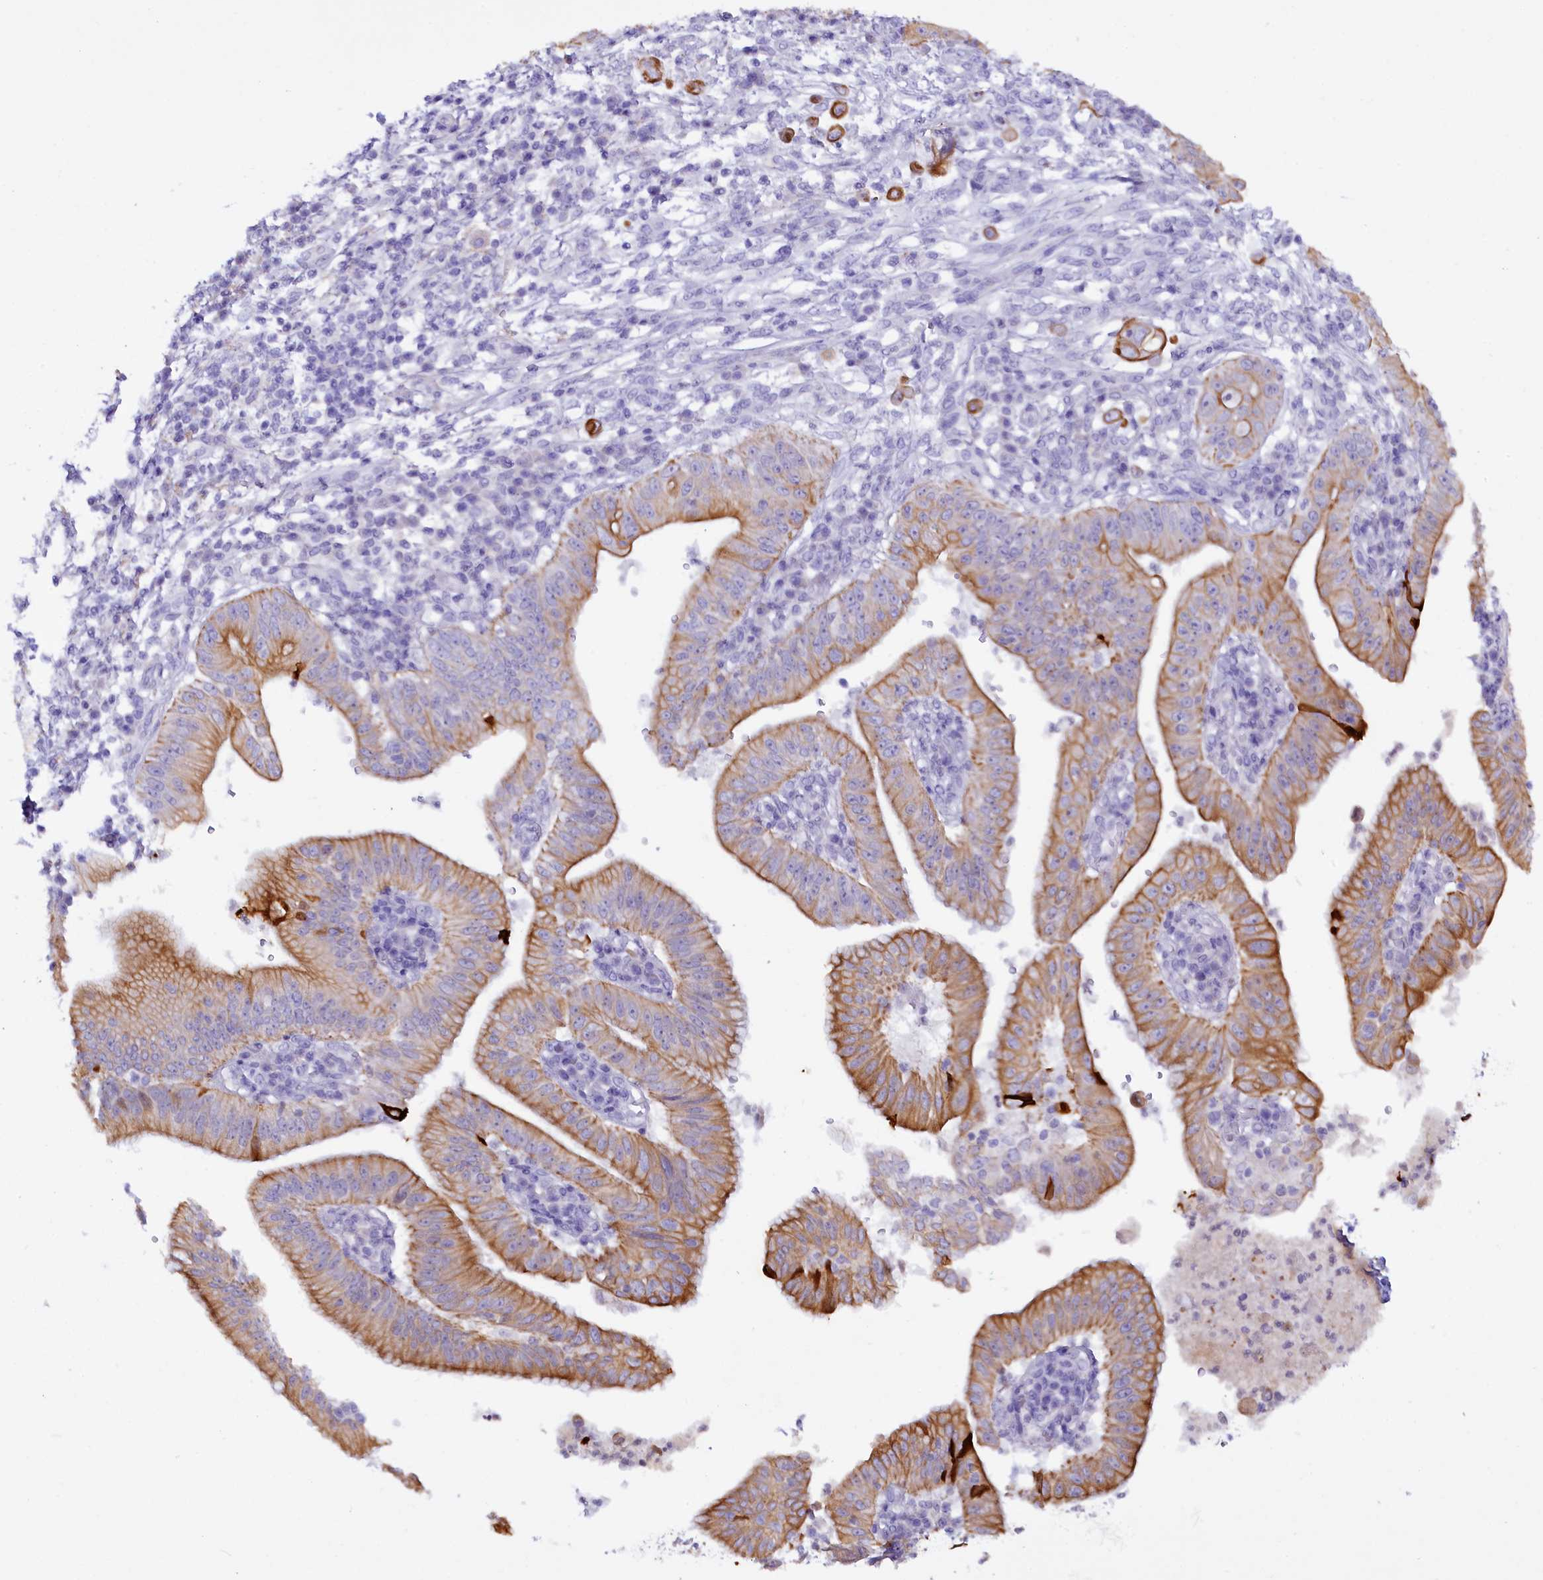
{"staining": {"intensity": "moderate", "quantity": ">75%", "location": "cytoplasmic/membranous"}, "tissue": "pancreatic cancer", "cell_type": "Tumor cells", "image_type": "cancer", "snomed": [{"axis": "morphology", "description": "Adenocarcinoma, NOS"}, {"axis": "topography", "description": "Pancreas"}], "caption": "Pancreatic cancer tissue exhibits moderate cytoplasmic/membranous expression in about >75% of tumor cells", "gene": "FAAP20", "patient": {"sex": "male", "age": 68}}